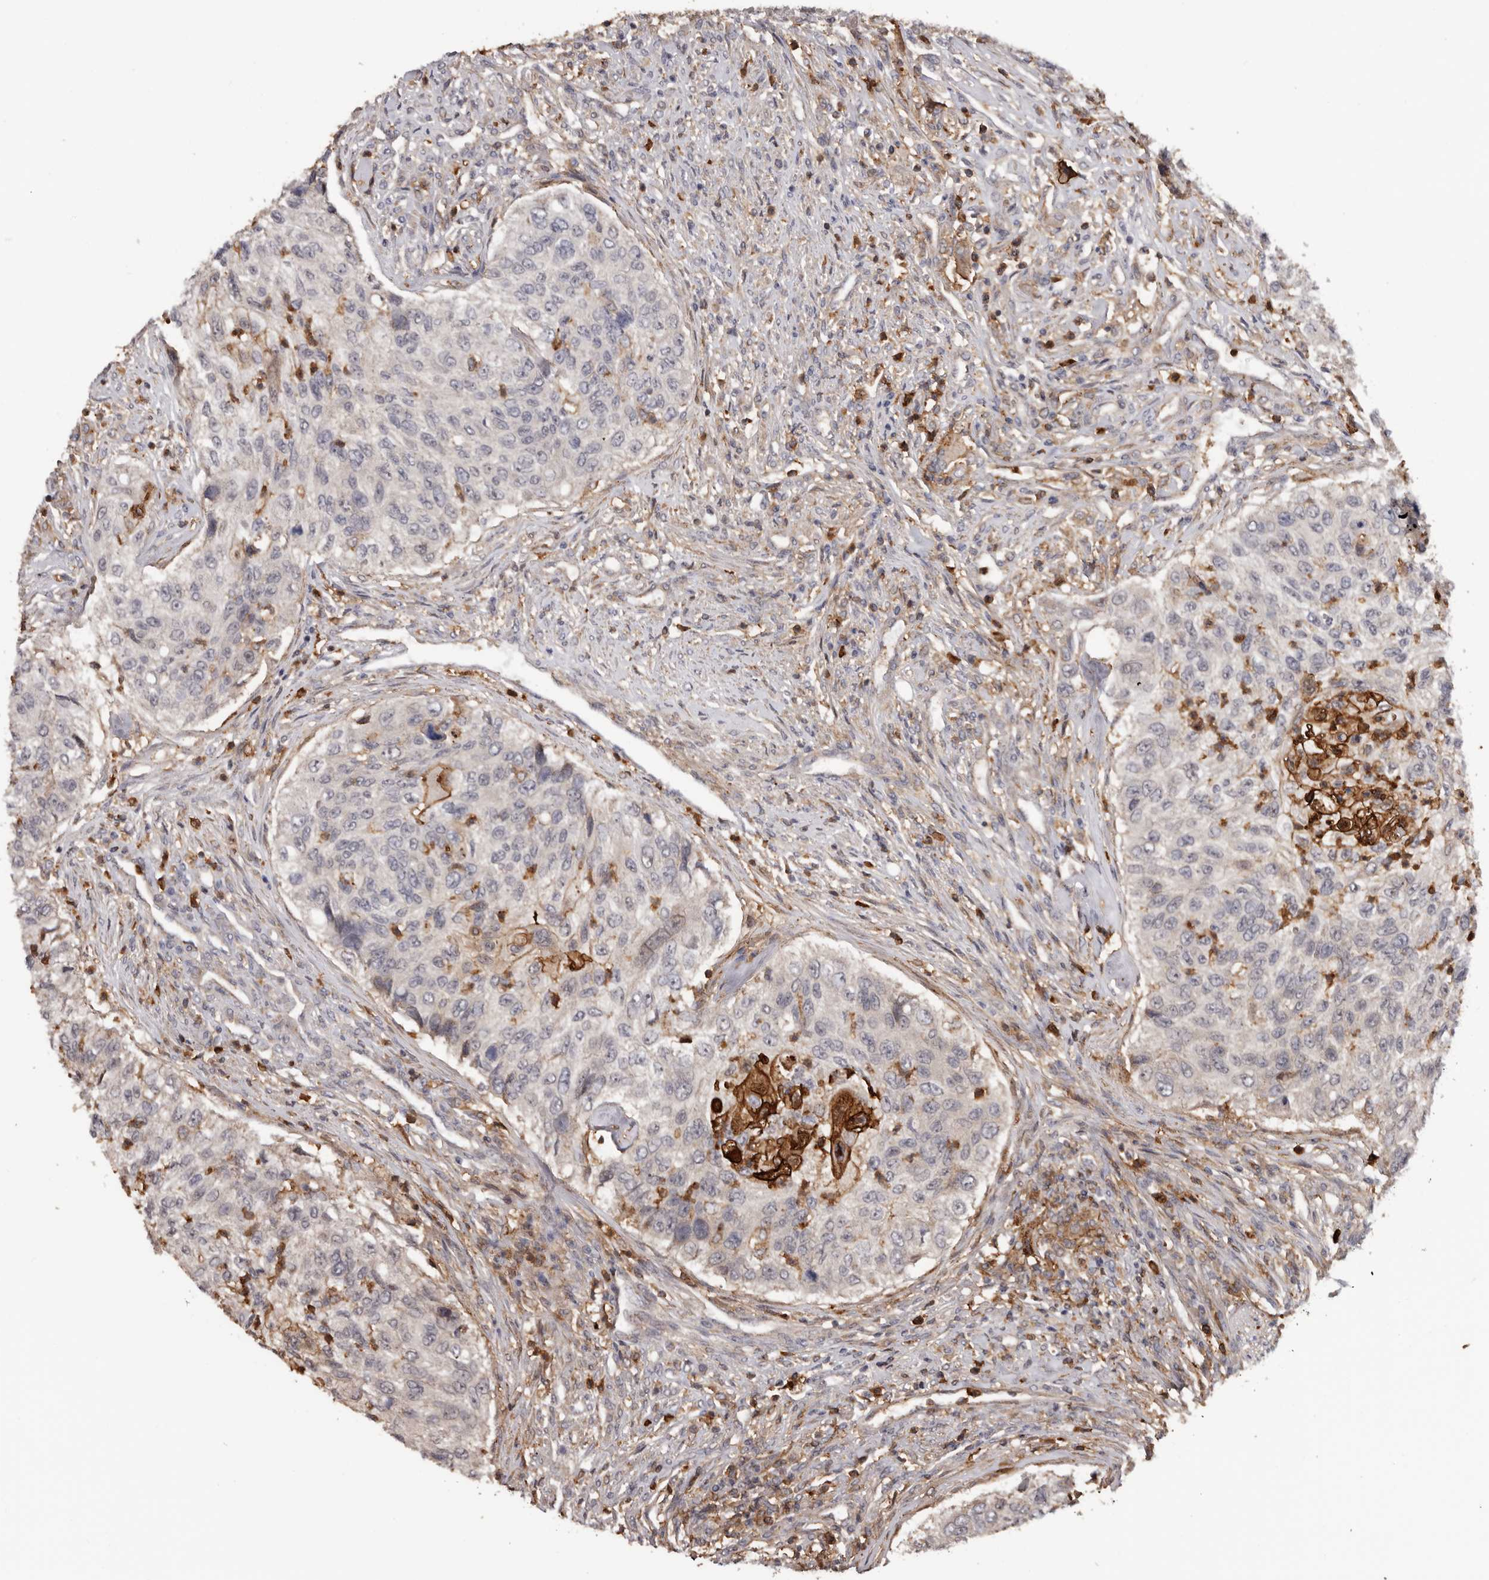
{"staining": {"intensity": "strong", "quantity": "<25%", "location": "cytoplasmic/membranous"}, "tissue": "urothelial cancer", "cell_type": "Tumor cells", "image_type": "cancer", "snomed": [{"axis": "morphology", "description": "Urothelial carcinoma, High grade"}, {"axis": "topography", "description": "Urinary bladder"}], "caption": "This is an image of immunohistochemistry (IHC) staining of urothelial carcinoma (high-grade), which shows strong expression in the cytoplasmic/membranous of tumor cells.", "gene": "PRR12", "patient": {"sex": "female", "age": 60}}